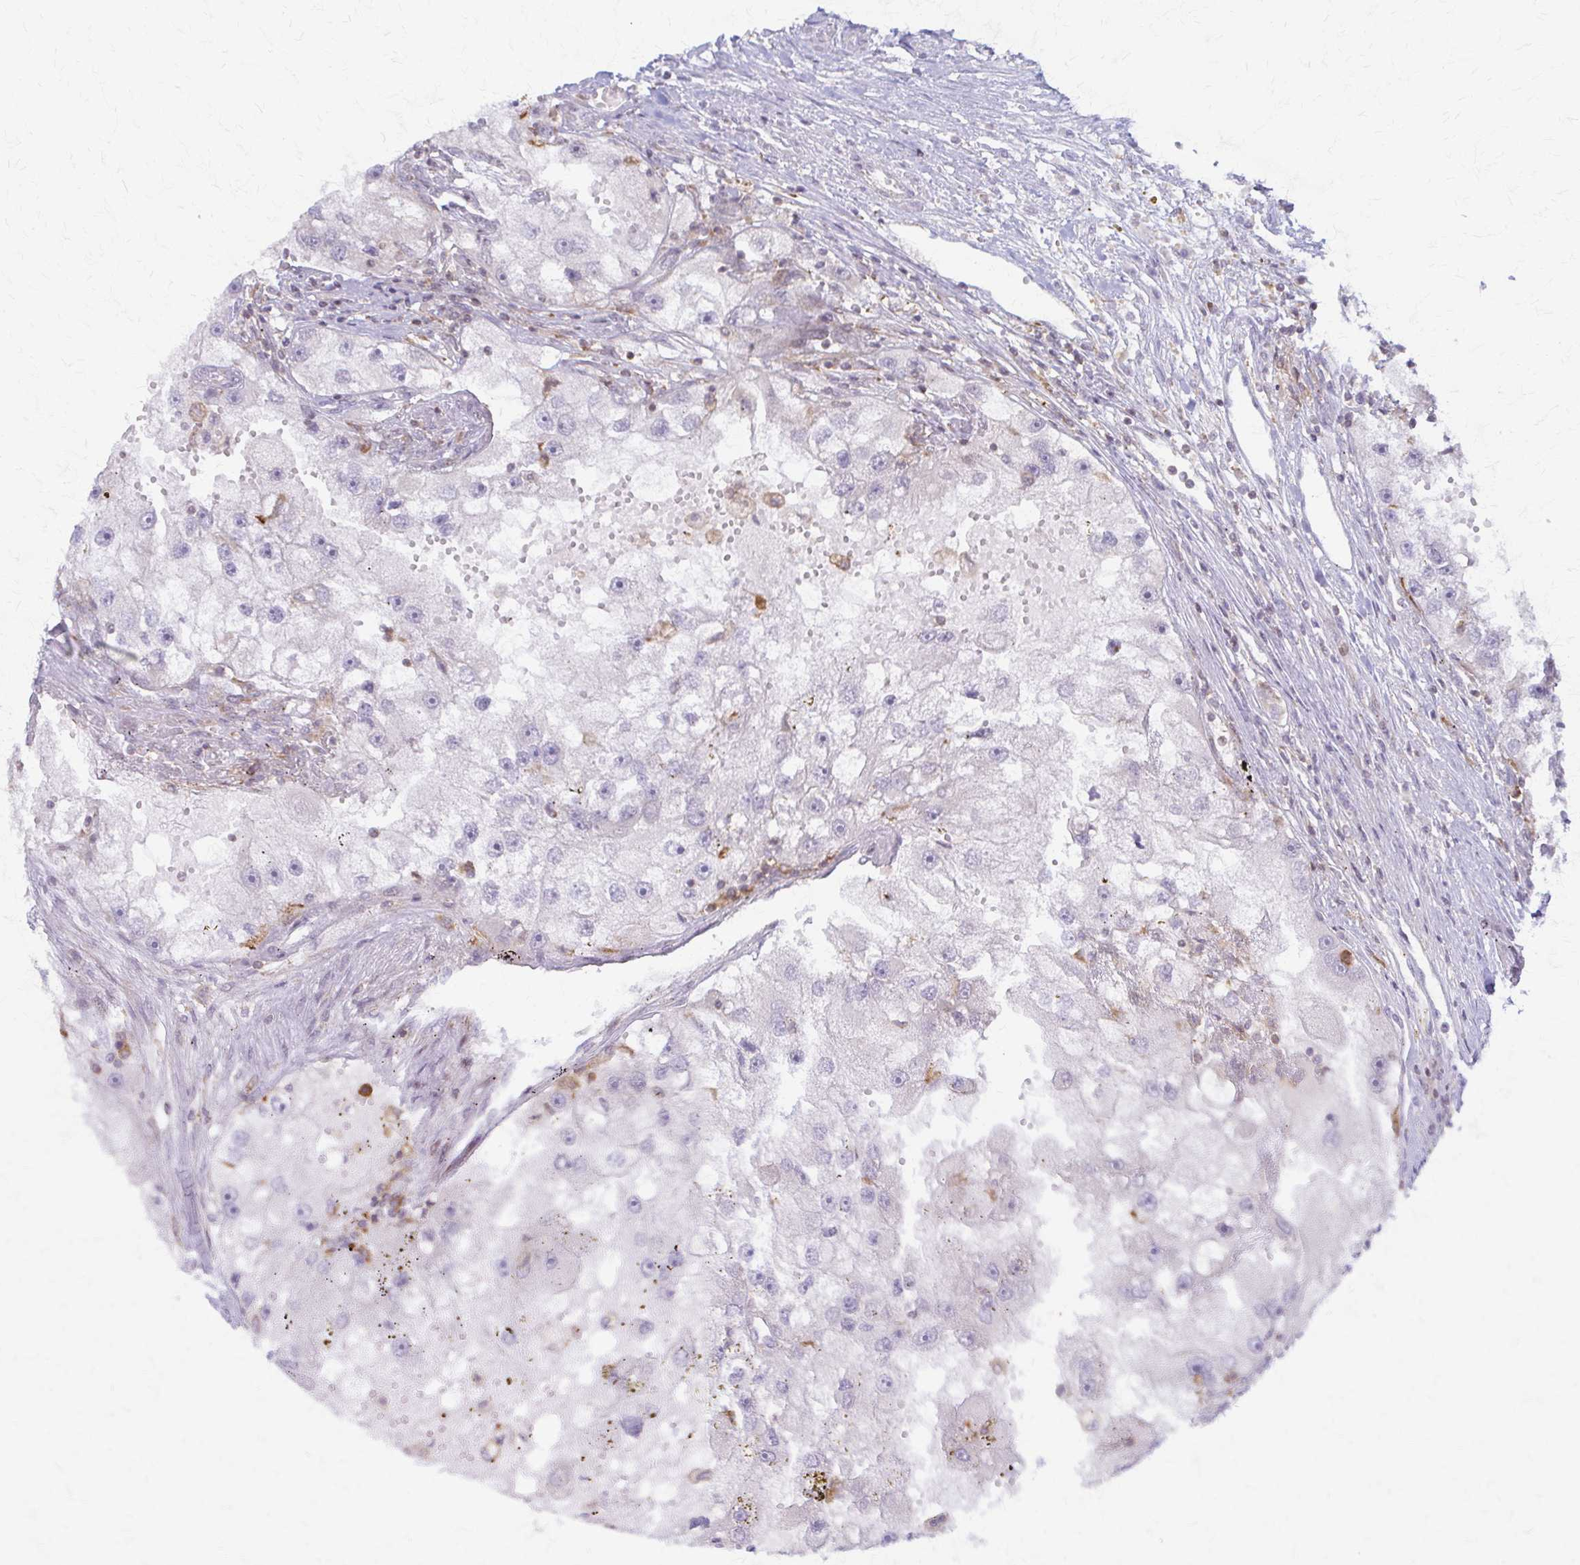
{"staining": {"intensity": "negative", "quantity": "none", "location": "none"}, "tissue": "renal cancer", "cell_type": "Tumor cells", "image_type": "cancer", "snomed": [{"axis": "morphology", "description": "Adenocarcinoma, NOS"}, {"axis": "topography", "description": "Kidney"}], "caption": "Histopathology image shows no significant protein expression in tumor cells of renal cancer. (Immunohistochemistry (ihc), brightfield microscopy, high magnification).", "gene": "ARHGAP35", "patient": {"sex": "male", "age": 63}}